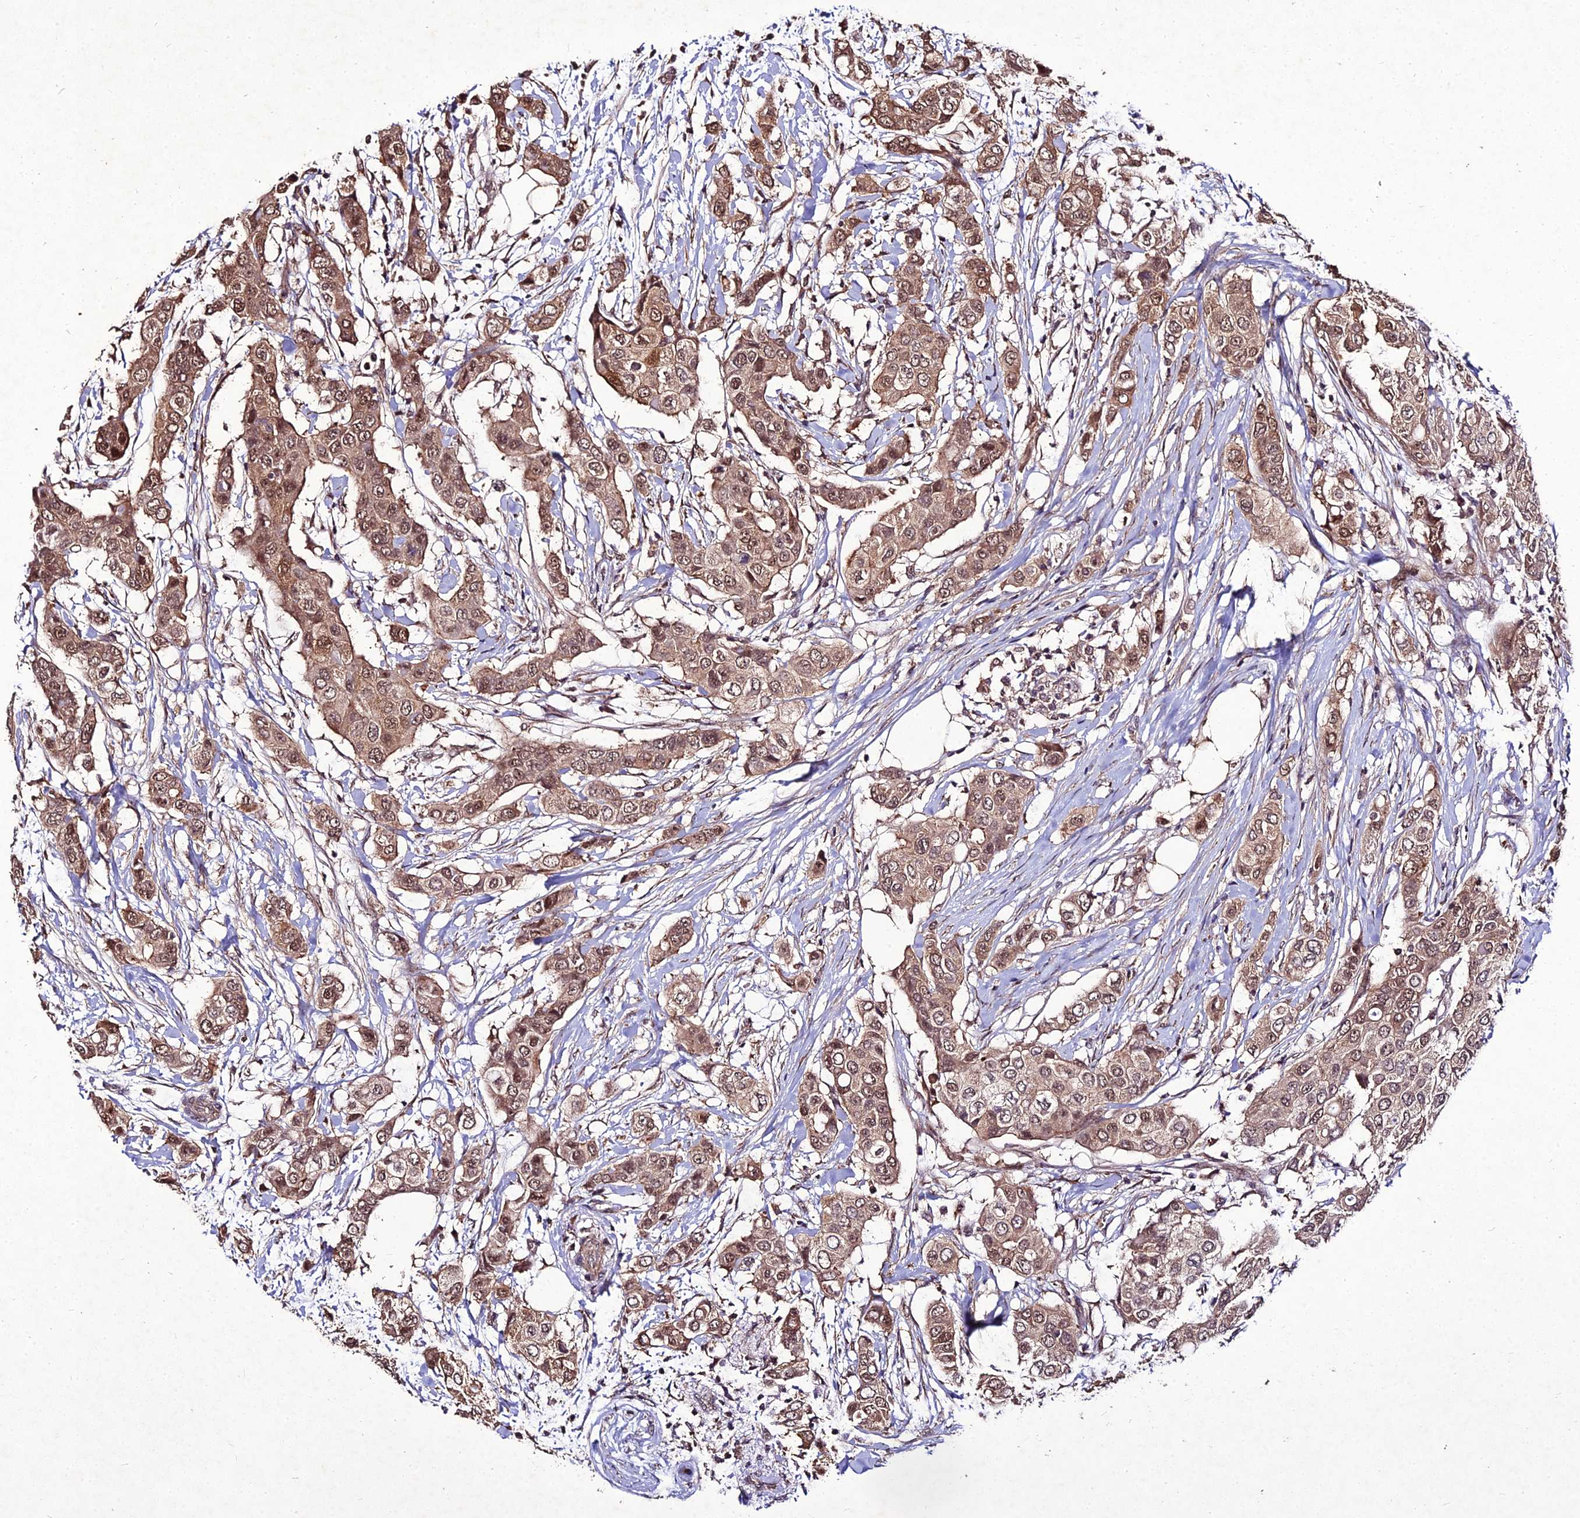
{"staining": {"intensity": "moderate", "quantity": ">75%", "location": "cytoplasmic/membranous,nuclear"}, "tissue": "breast cancer", "cell_type": "Tumor cells", "image_type": "cancer", "snomed": [{"axis": "morphology", "description": "Lobular carcinoma"}, {"axis": "topography", "description": "Breast"}], "caption": "Breast cancer (lobular carcinoma) stained with immunohistochemistry displays moderate cytoplasmic/membranous and nuclear staining in about >75% of tumor cells.", "gene": "ZNF766", "patient": {"sex": "female", "age": 51}}